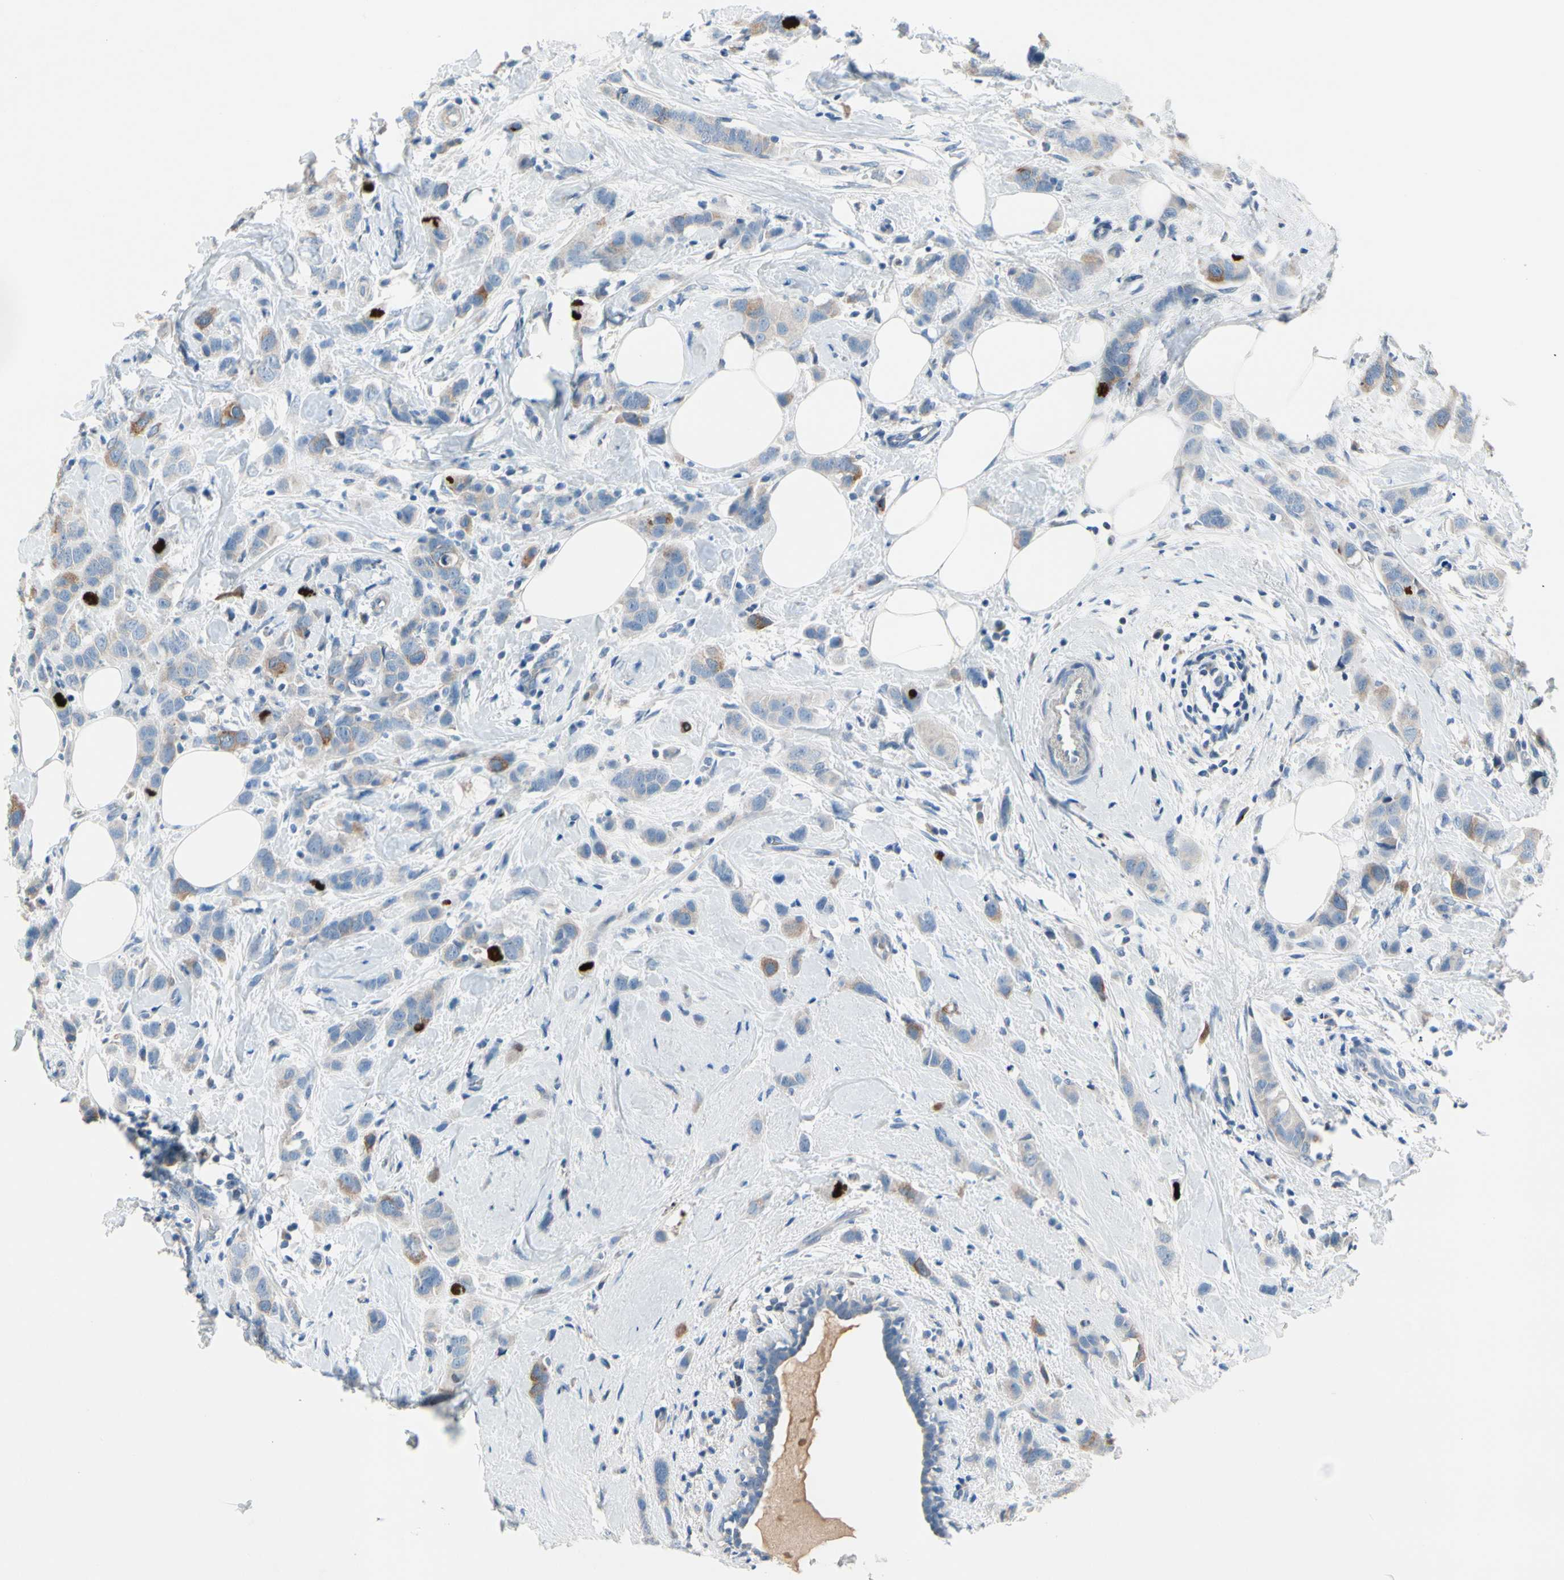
{"staining": {"intensity": "moderate", "quantity": "<25%", "location": "cytoplasmic/membranous"}, "tissue": "breast cancer", "cell_type": "Tumor cells", "image_type": "cancer", "snomed": [{"axis": "morphology", "description": "Normal tissue, NOS"}, {"axis": "morphology", "description": "Duct carcinoma"}, {"axis": "topography", "description": "Breast"}], "caption": "A low amount of moderate cytoplasmic/membranous expression is identified in about <25% of tumor cells in breast cancer tissue.", "gene": "CKAP2", "patient": {"sex": "female", "age": 50}}